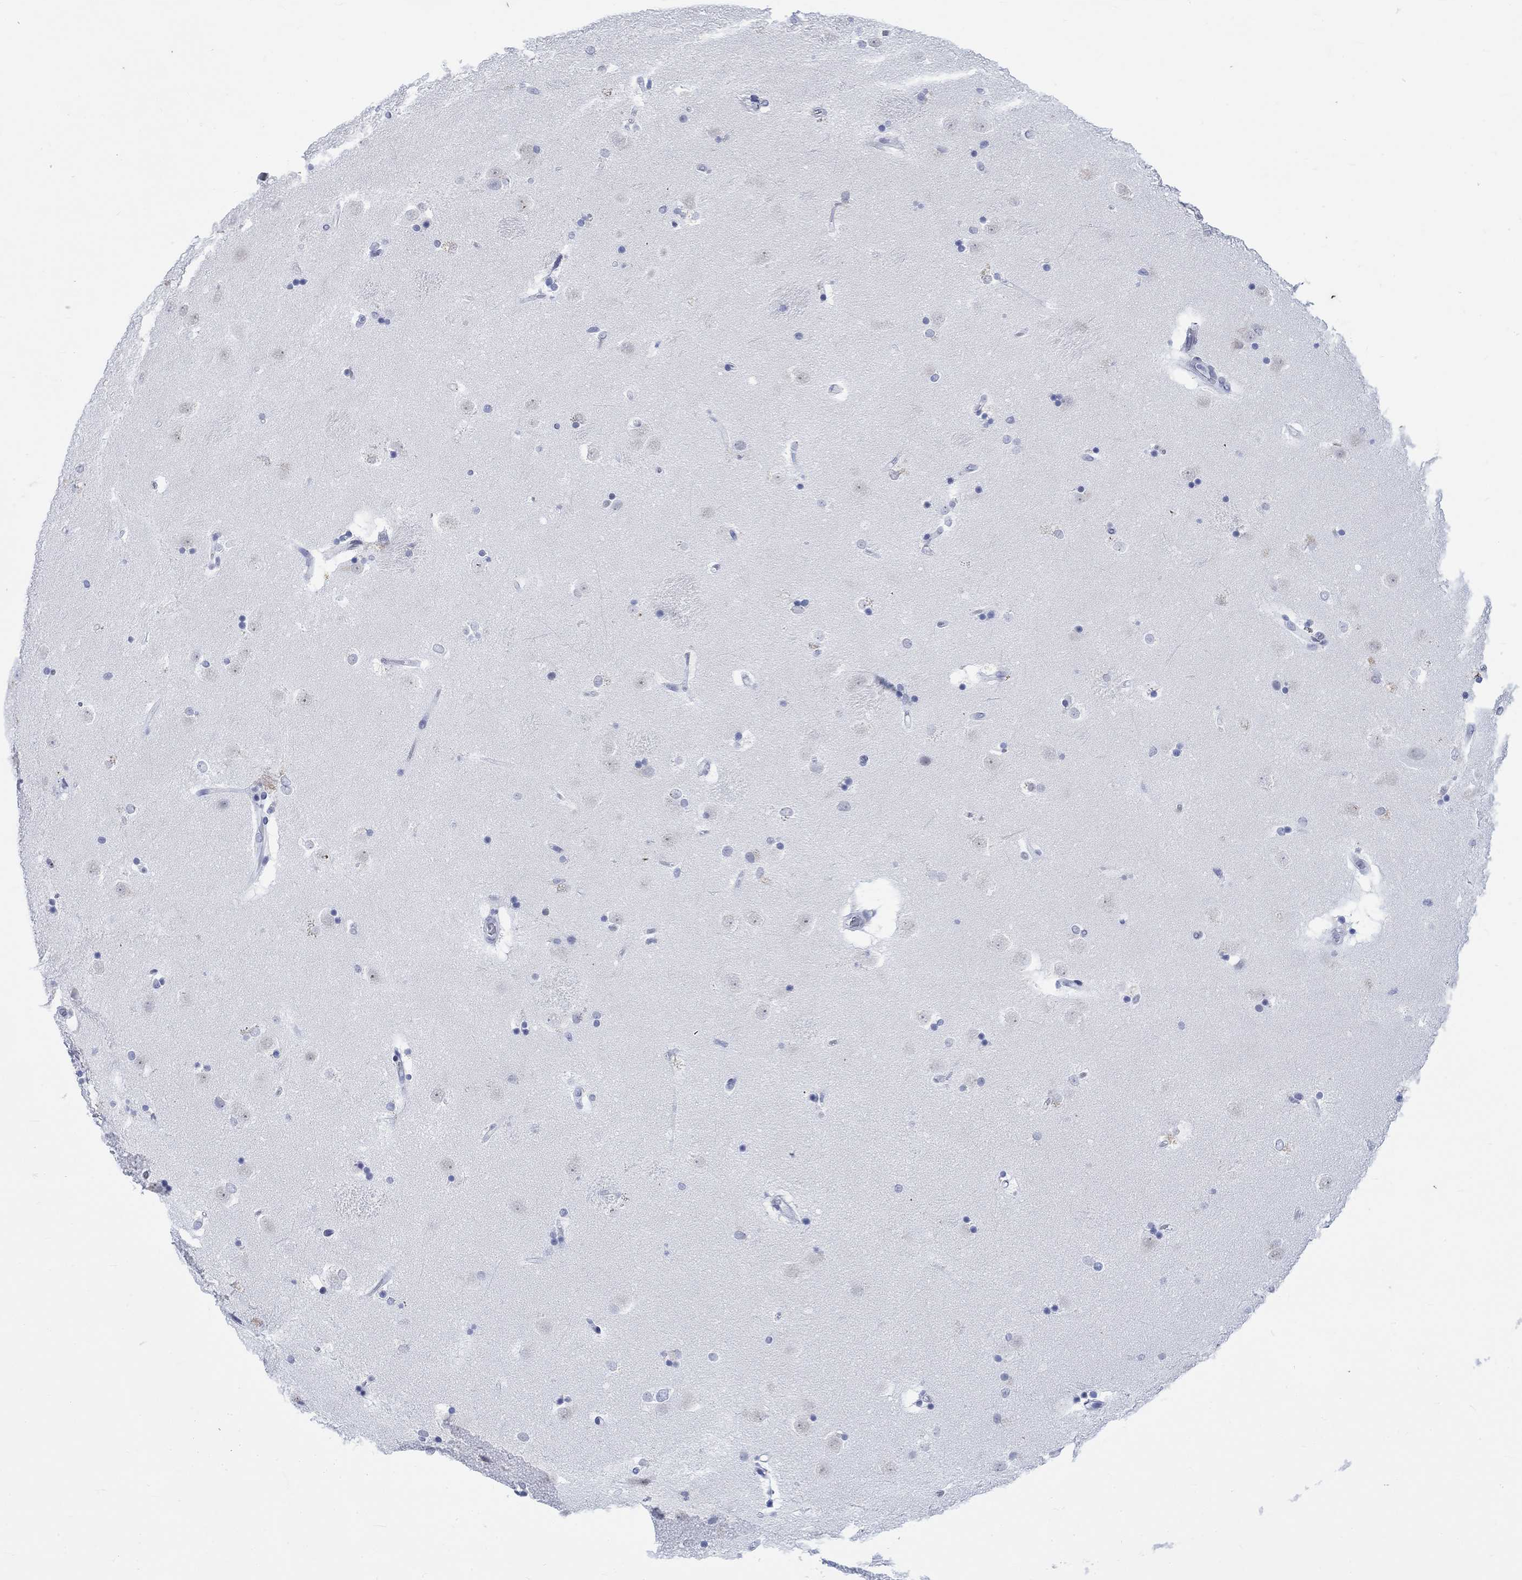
{"staining": {"intensity": "negative", "quantity": "none", "location": "none"}, "tissue": "caudate", "cell_type": "Glial cells", "image_type": "normal", "snomed": [{"axis": "morphology", "description": "Normal tissue, NOS"}, {"axis": "topography", "description": "Lateral ventricle wall"}], "caption": "Image shows no significant protein staining in glial cells of unremarkable caudate.", "gene": "KRT76", "patient": {"sex": "male", "age": 51}}